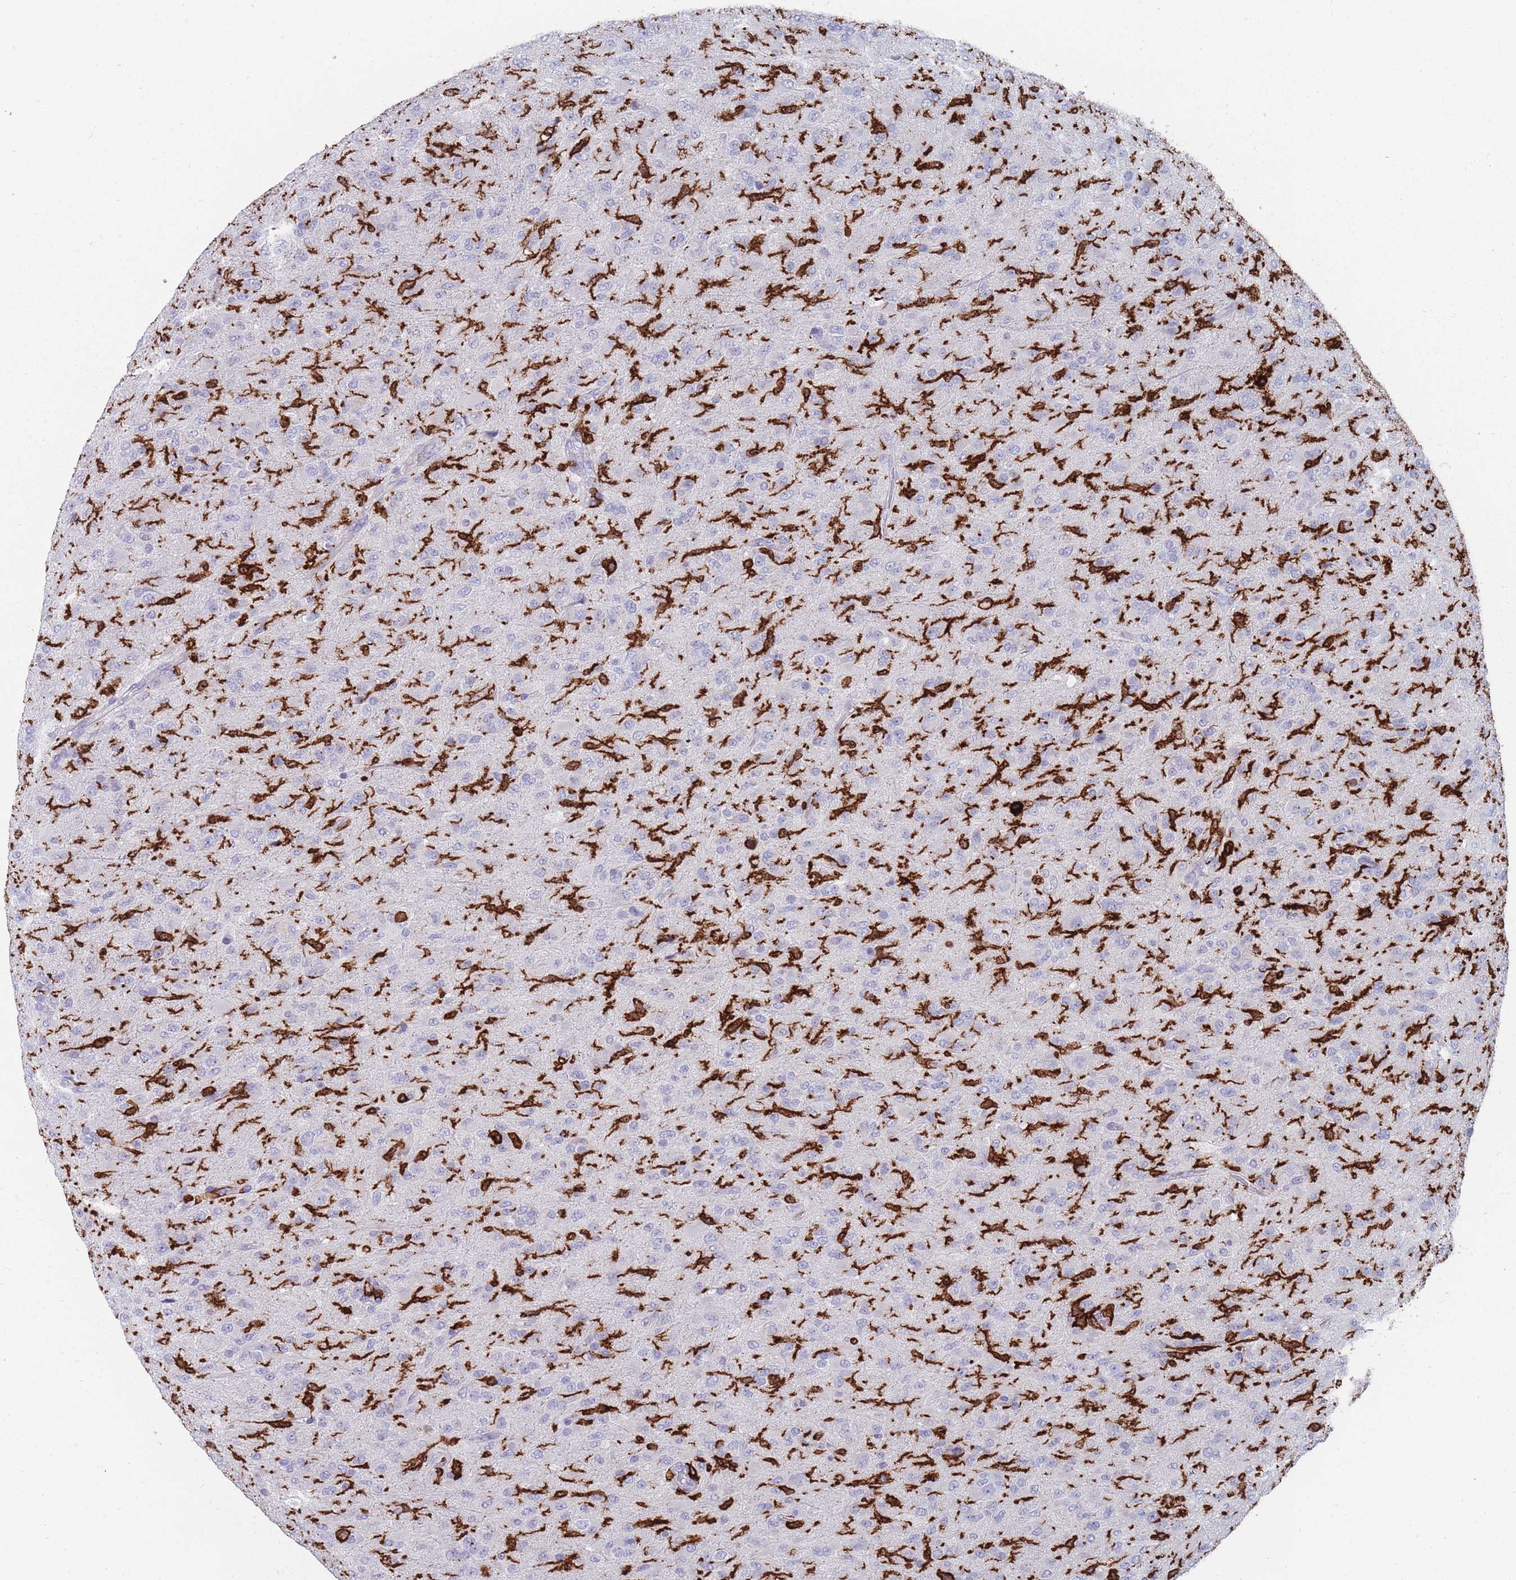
{"staining": {"intensity": "negative", "quantity": "none", "location": "none"}, "tissue": "glioma", "cell_type": "Tumor cells", "image_type": "cancer", "snomed": [{"axis": "morphology", "description": "Glioma, malignant, Low grade"}, {"axis": "topography", "description": "Brain"}], "caption": "The micrograph reveals no staining of tumor cells in malignant low-grade glioma. (DAB IHC, high magnification).", "gene": "AIF1", "patient": {"sex": "male", "age": 65}}